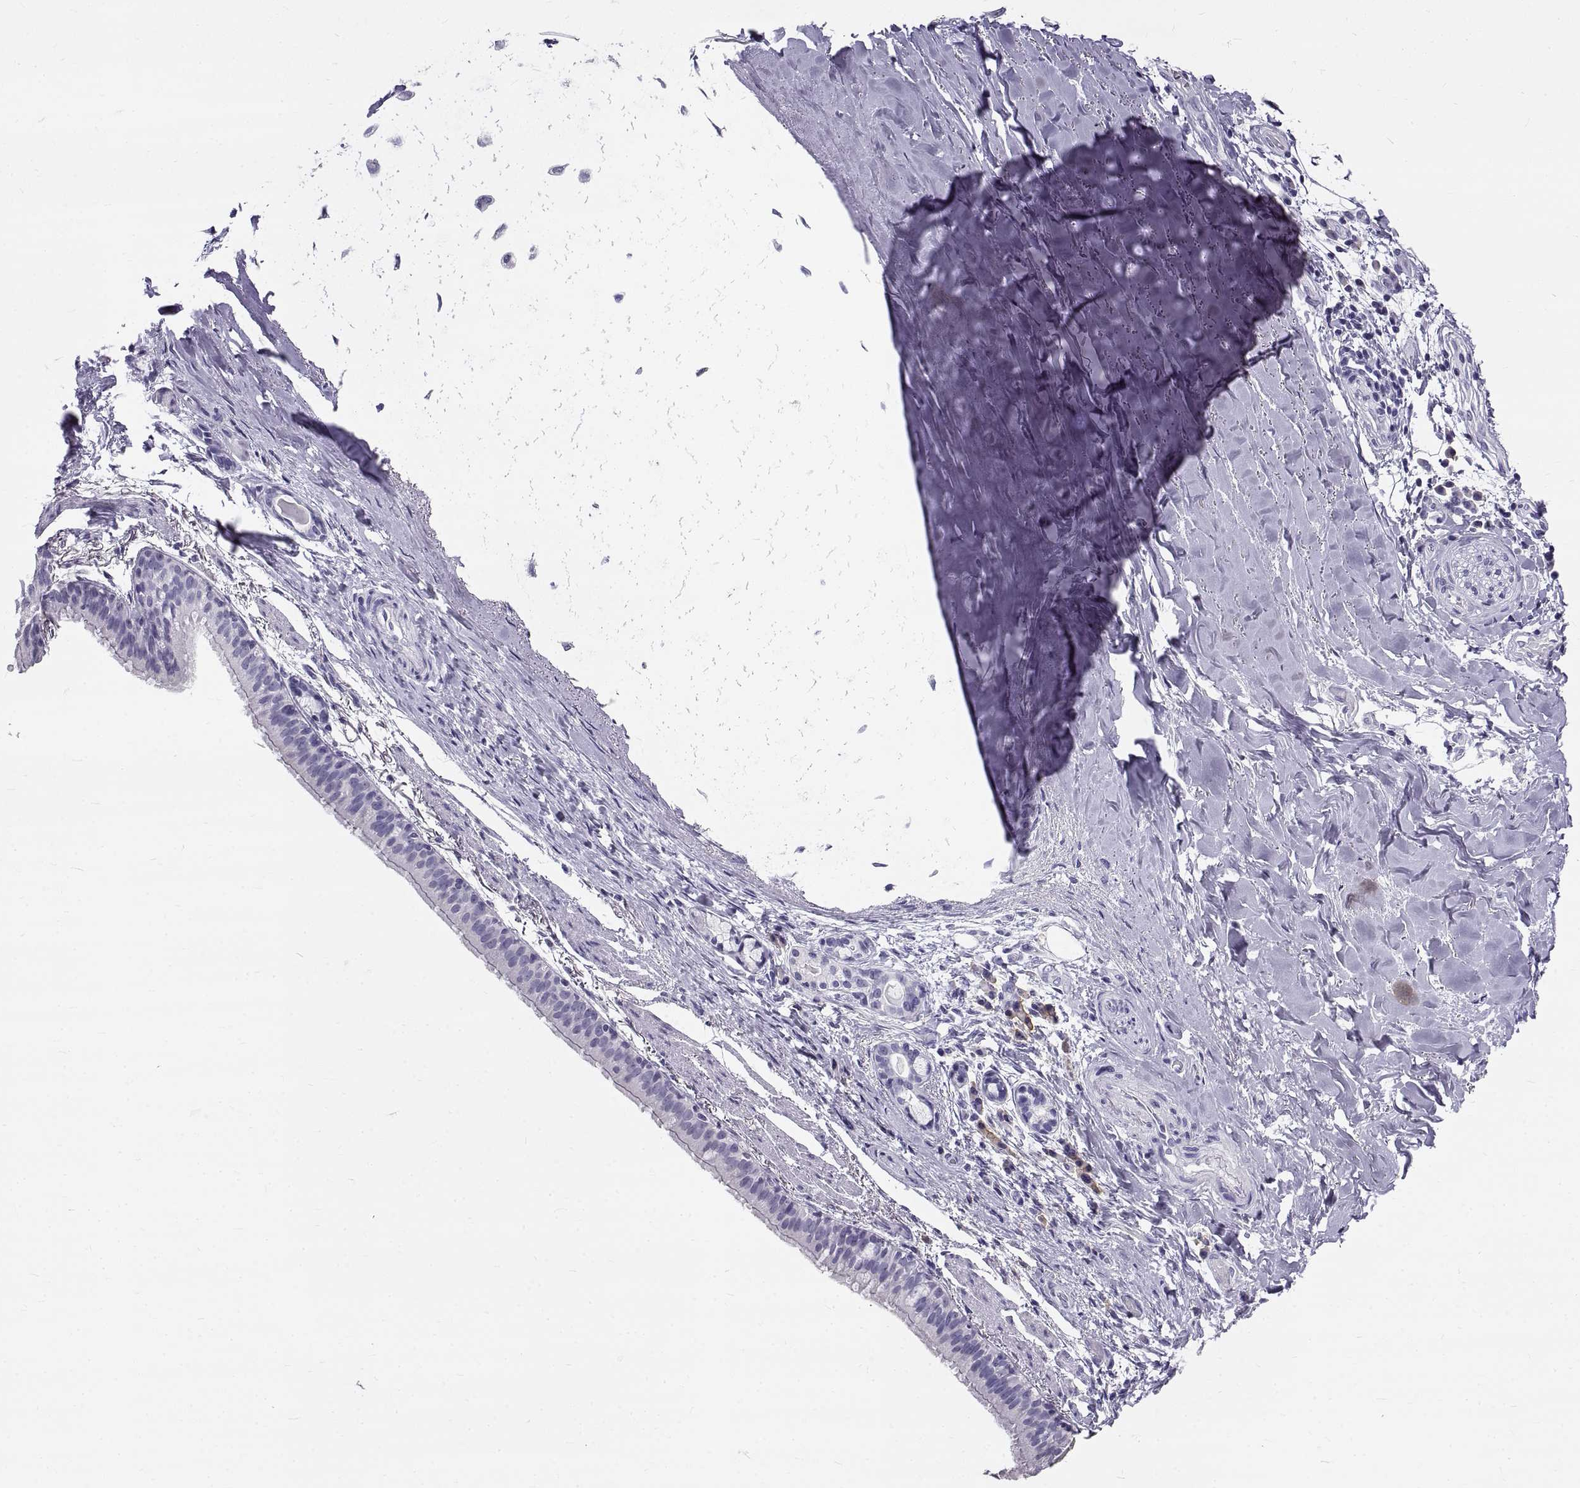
{"staining": {"intensity": "negative", "quantity": "none", "location": "none"}, "tissue": "bronchus", "cell_type": "Respiratory epithelial cells", "image_type": "normal", "snomed": [{"axis": "morphology", "description": "Normal tissue, NOS"}, {"axis": "morphology", "description": "Squamous cell carcinoma, NOS"}, {"axis": "topography", "description": "Bronchus"}, {"axis": "topography", "description": "Lung"}], "caption": "Protein analysis of benign bronchus shows no significant staining in respiratory epithelial cells. (Stains: DAB immunohistochemistry (IHC) with hematoxylin counter stain, Microscopy: brightfield microscopy at high magnification).", "gene": "GNG12", "patient": {"sex": "male", "age": 69}}